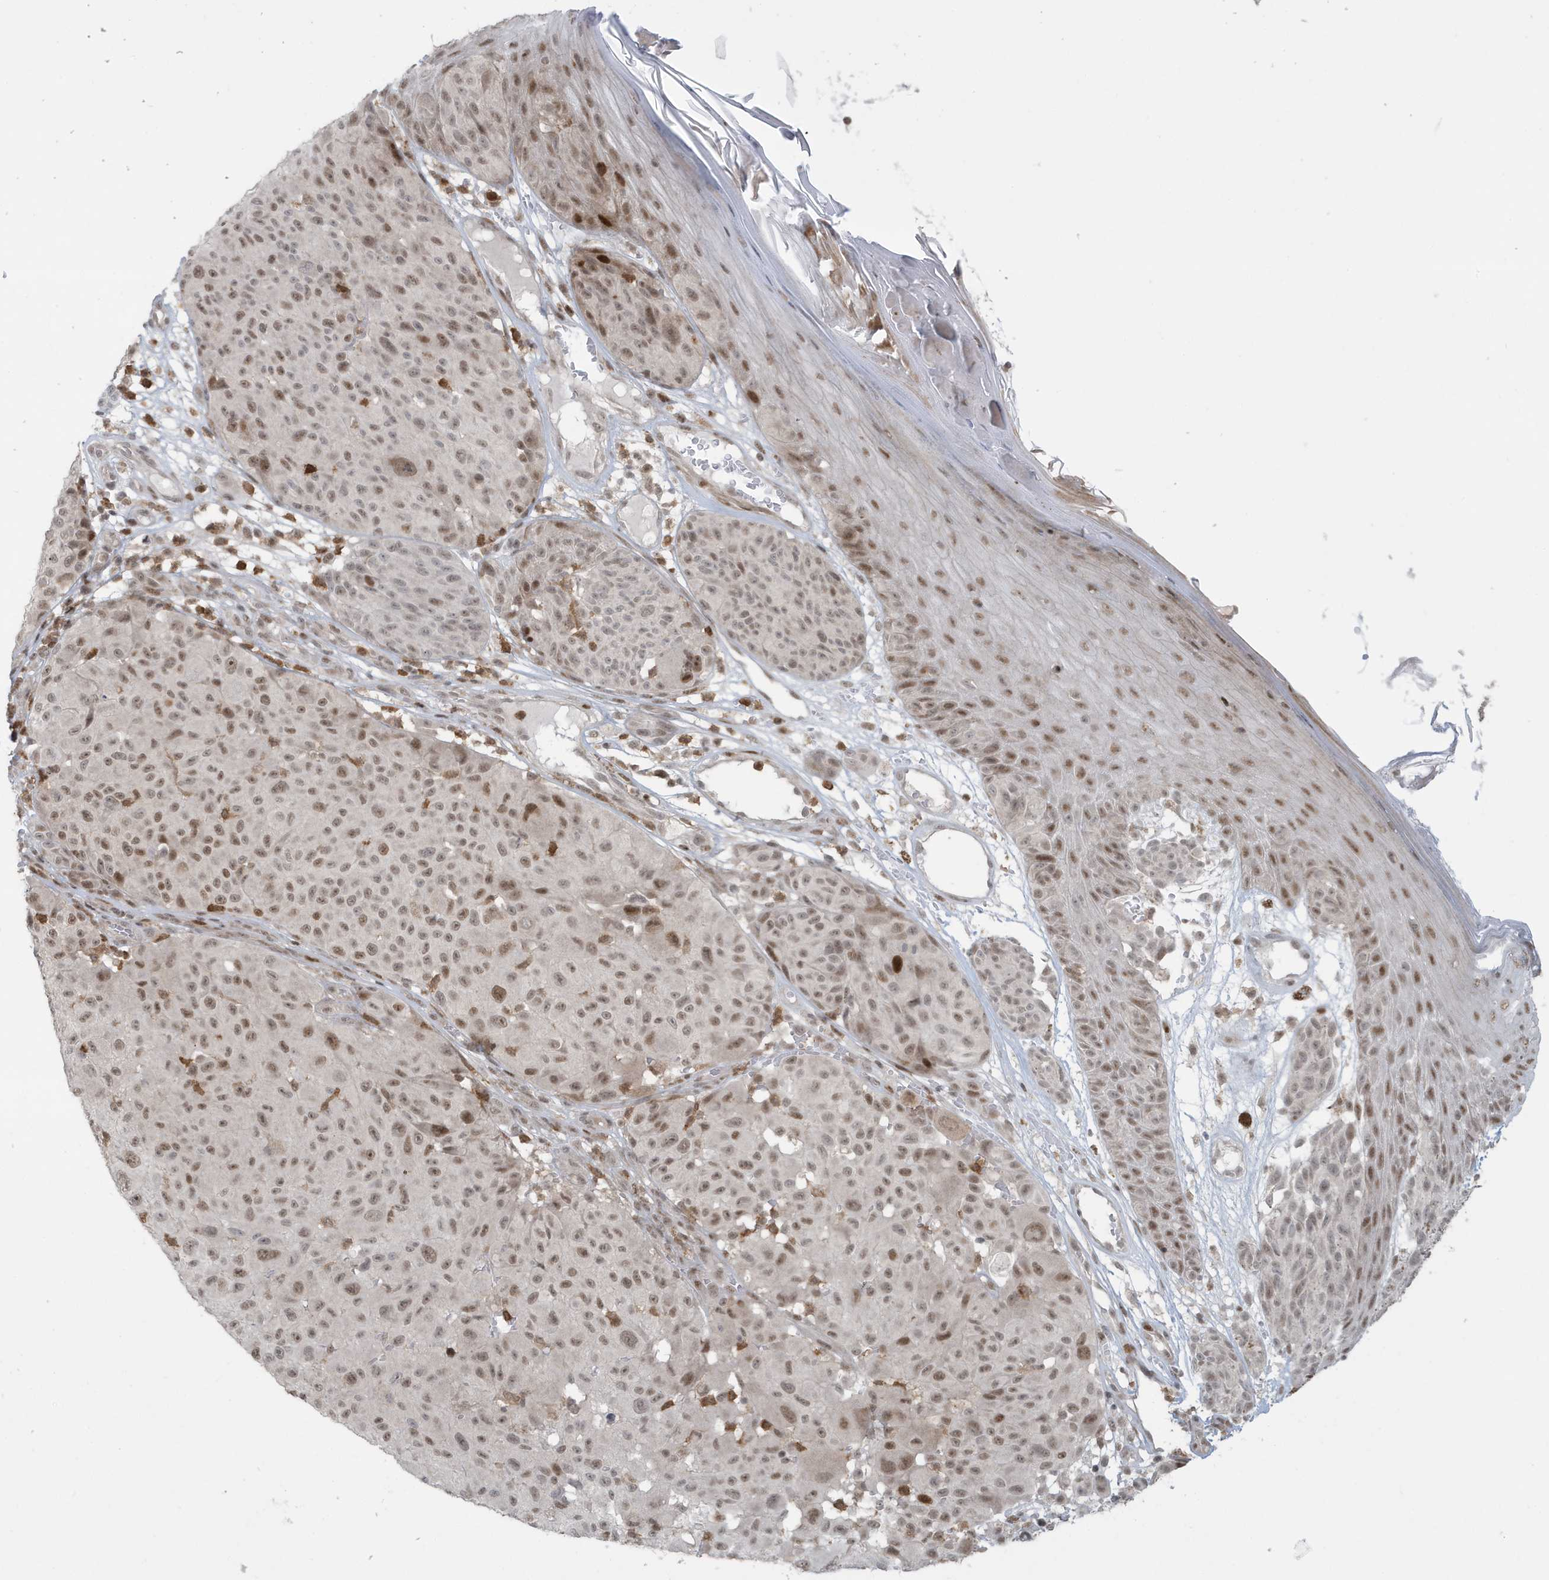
{"staining": {"intensity": "moderate", "quantity": ">75%", "location": "nuclear"}, "tissue": "melanoma", "cell_type": "Tumor cells", "image_type": "cancer", "snomed": [{"axis": "morphology", "description": "Malignant melanoma, NOS"}, {"axis": "topography", "description": "Skin"}], "caption": "Immunohistochemistry of human melanoma reveals medium levels of moderate nuclear staining in approximately >75% of tumor cells. (Stains: DAB in brown, nuclei in blue, Microscopy: brightfield microscopy at high magnification).", "gene": "C1orf52", "patient": {"sex": "male", "age": 83}}